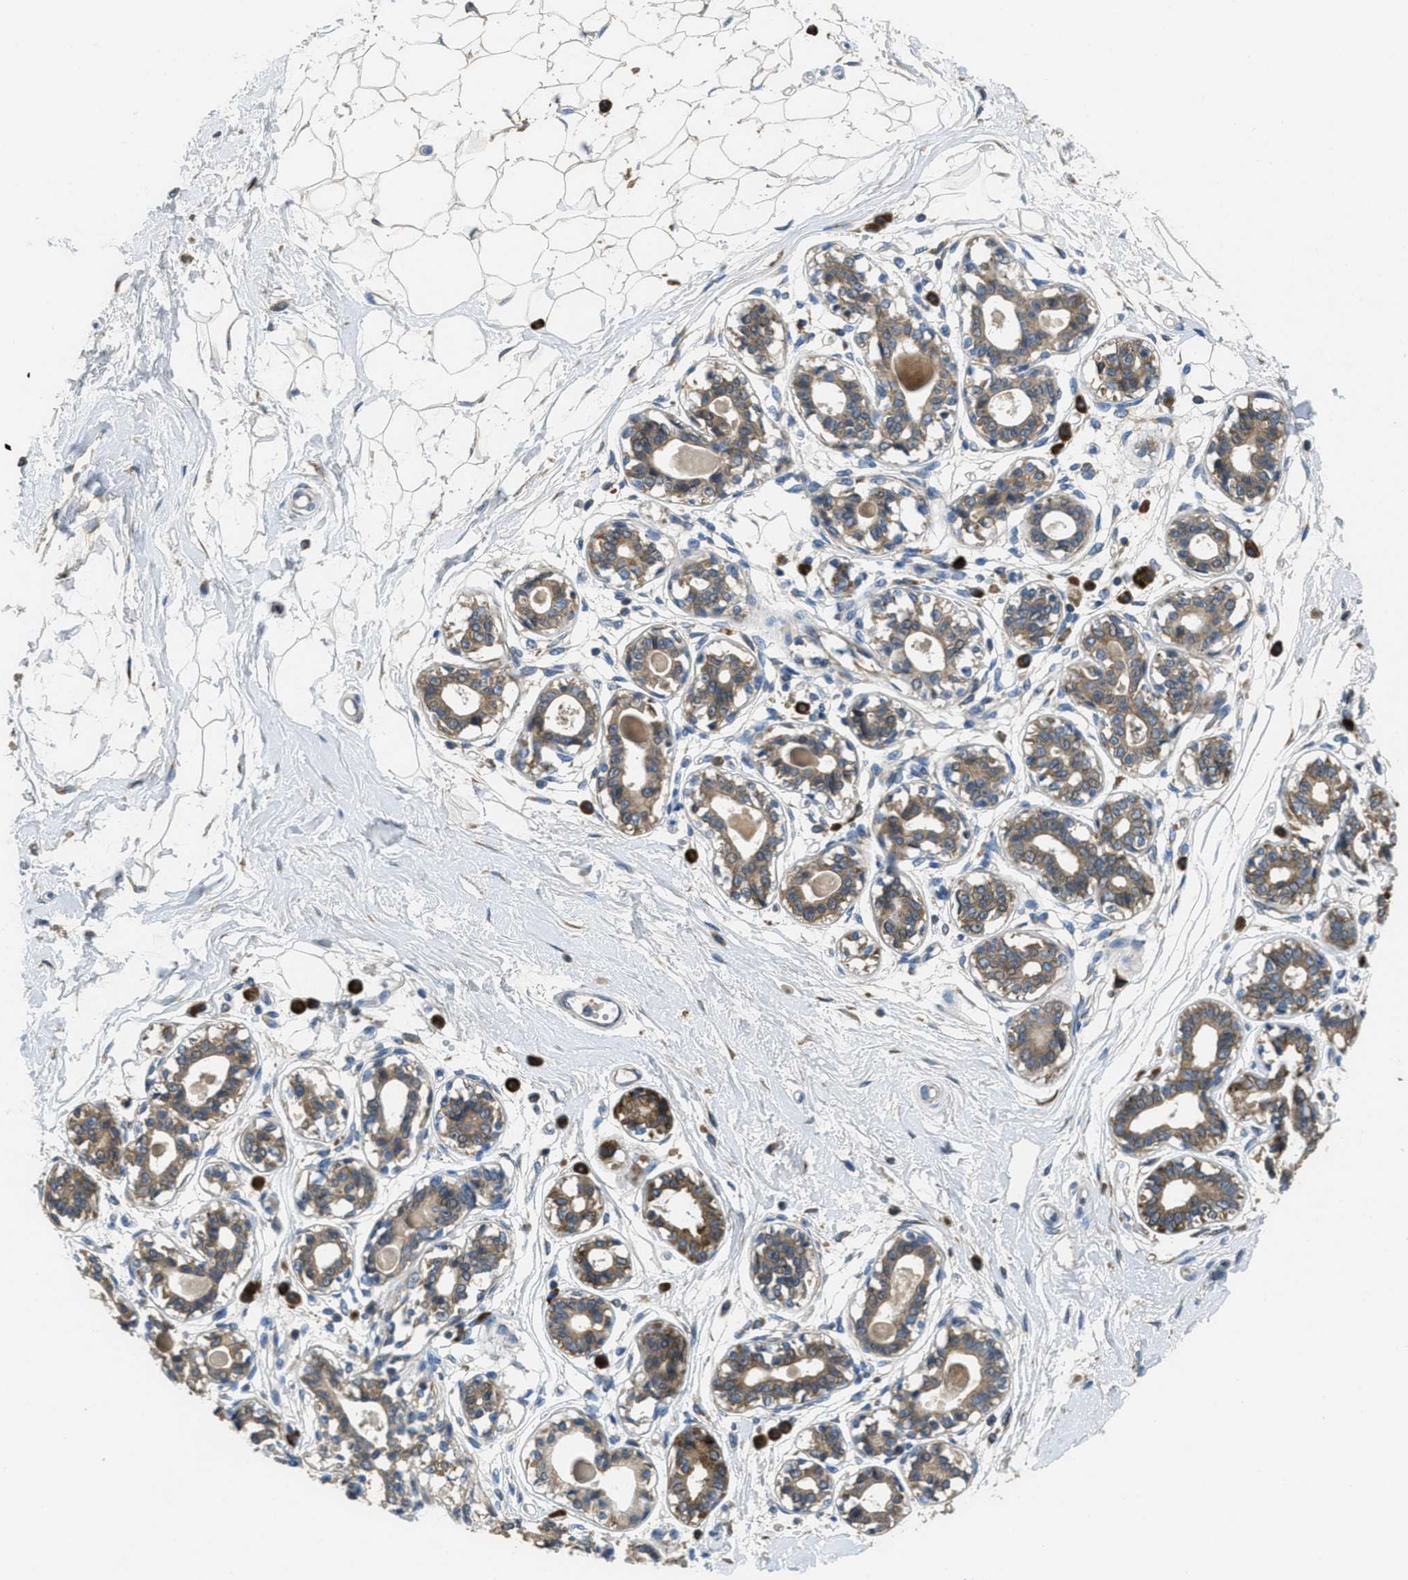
{"staining": {"intensity": "negative", "quantity": "none", "location": "none"}, "tissue": "breast", "cell_type": "Adipocytes", "image_type": "normal", "snomed": [{"axis": "morphology", "description": "Normal tissue, NOS"}, {"axis": "topography", "description": "Breast"}], "caption": "Immunohistochemistry (IHC) histopathology image of unremarkable breast: breast stained with DAB reveals no significant protein staining in adipocytes.", "gene": "SSR1", "patient": {"sex": "female", "age": 45}}